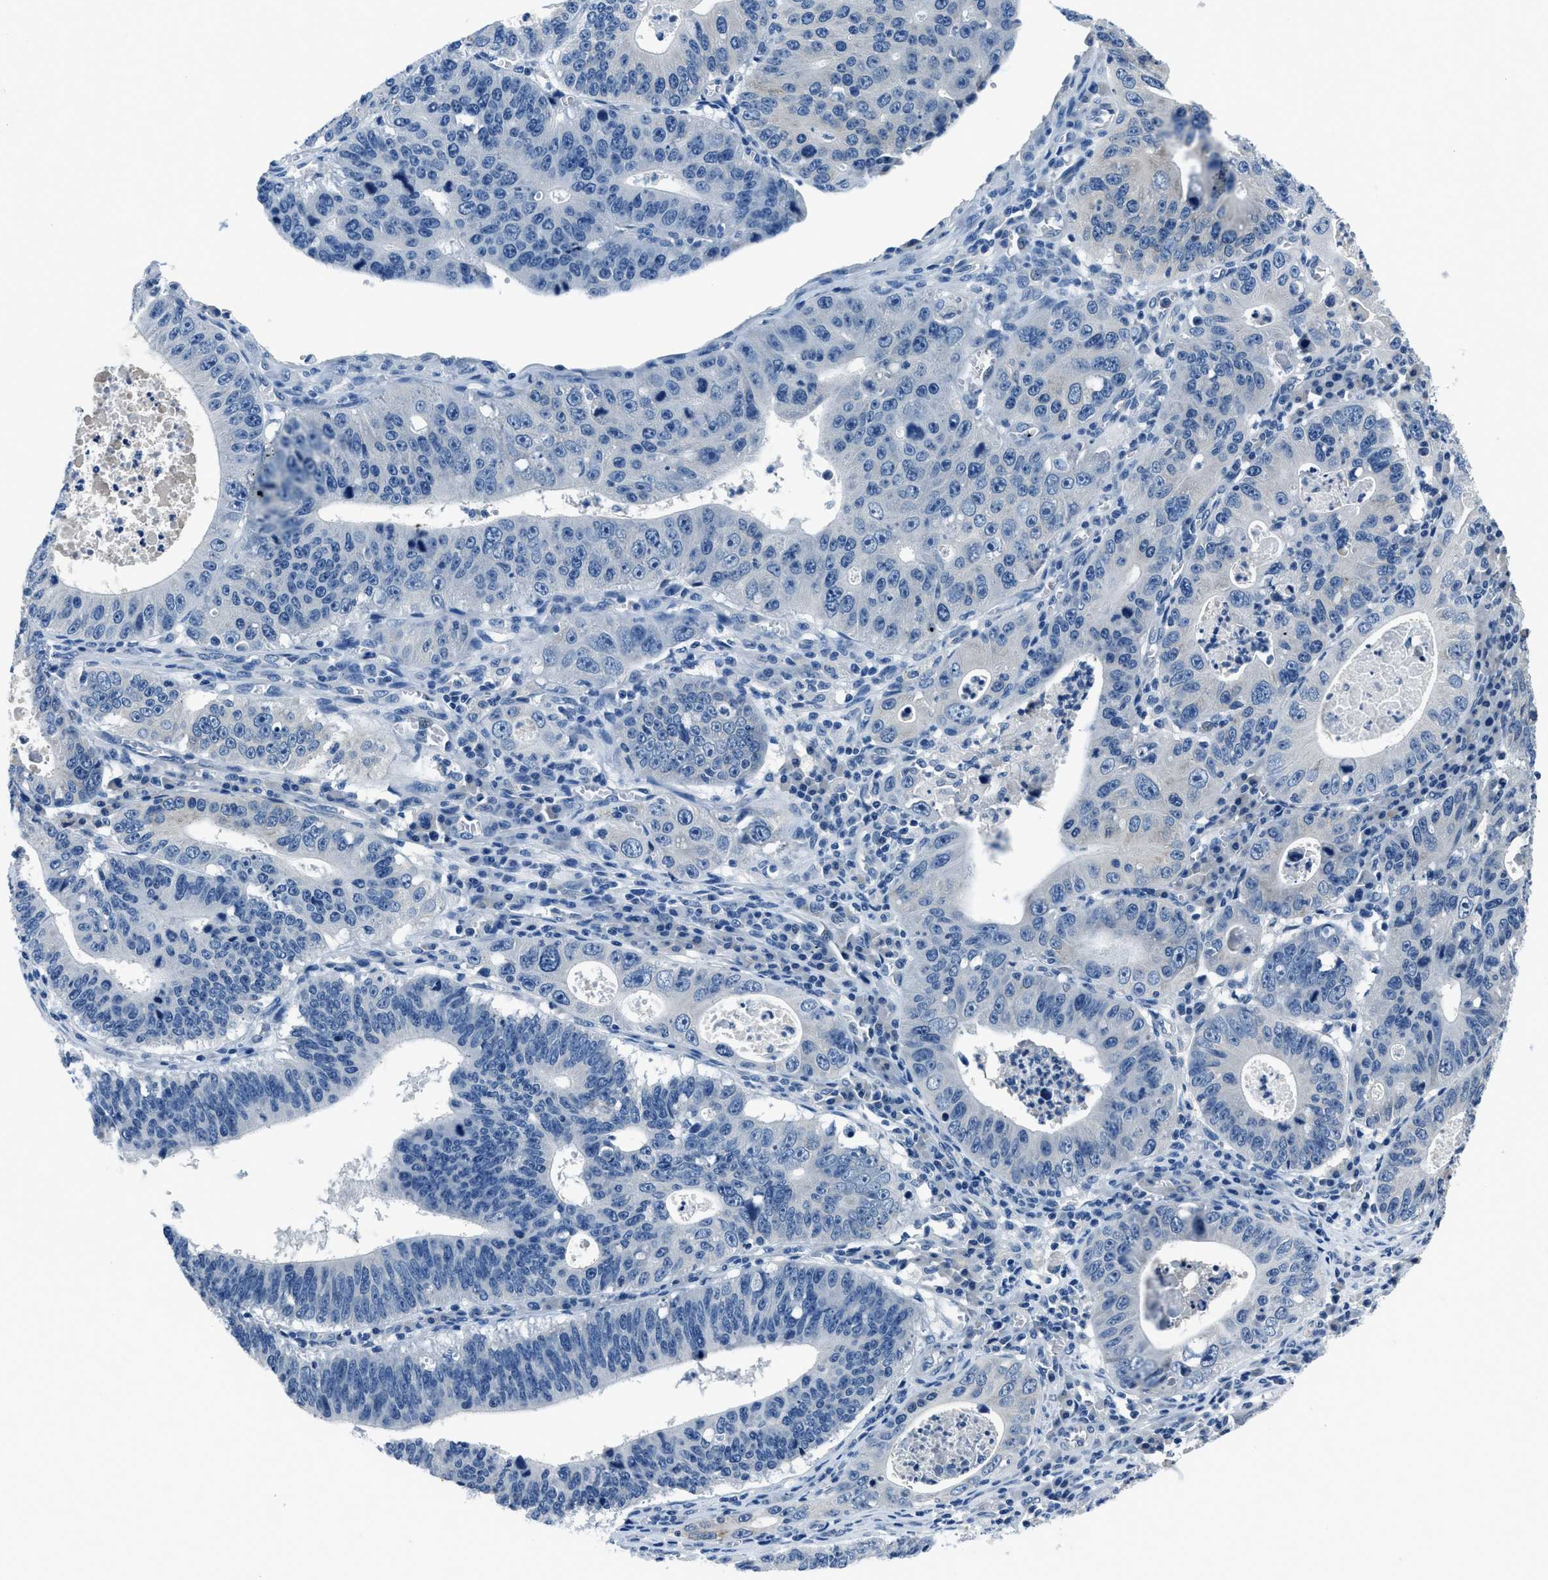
{"staining": {"intensity": "negative", "quantity": "none", "location": "none"}, "tissue": "stomach cancer", "cell_type": "Tumor cells", "image_type": "cancer", "snomed": [{"axis": "morphology", "description": "Adenocarcinoma, NOS"}, {"axis": "topography", "description": "Stomach"}], "caption": "IHC image of stomach cancer (adenocarcinoma) stained for a protein (brown), which exhibits no staining in tumor cells. The staining is performed using DAB brown chromogen with nuclei counter-stained in using hematoxylin.", "gene": "GJA3", "patient": {"sex": "male", "age": 59}}